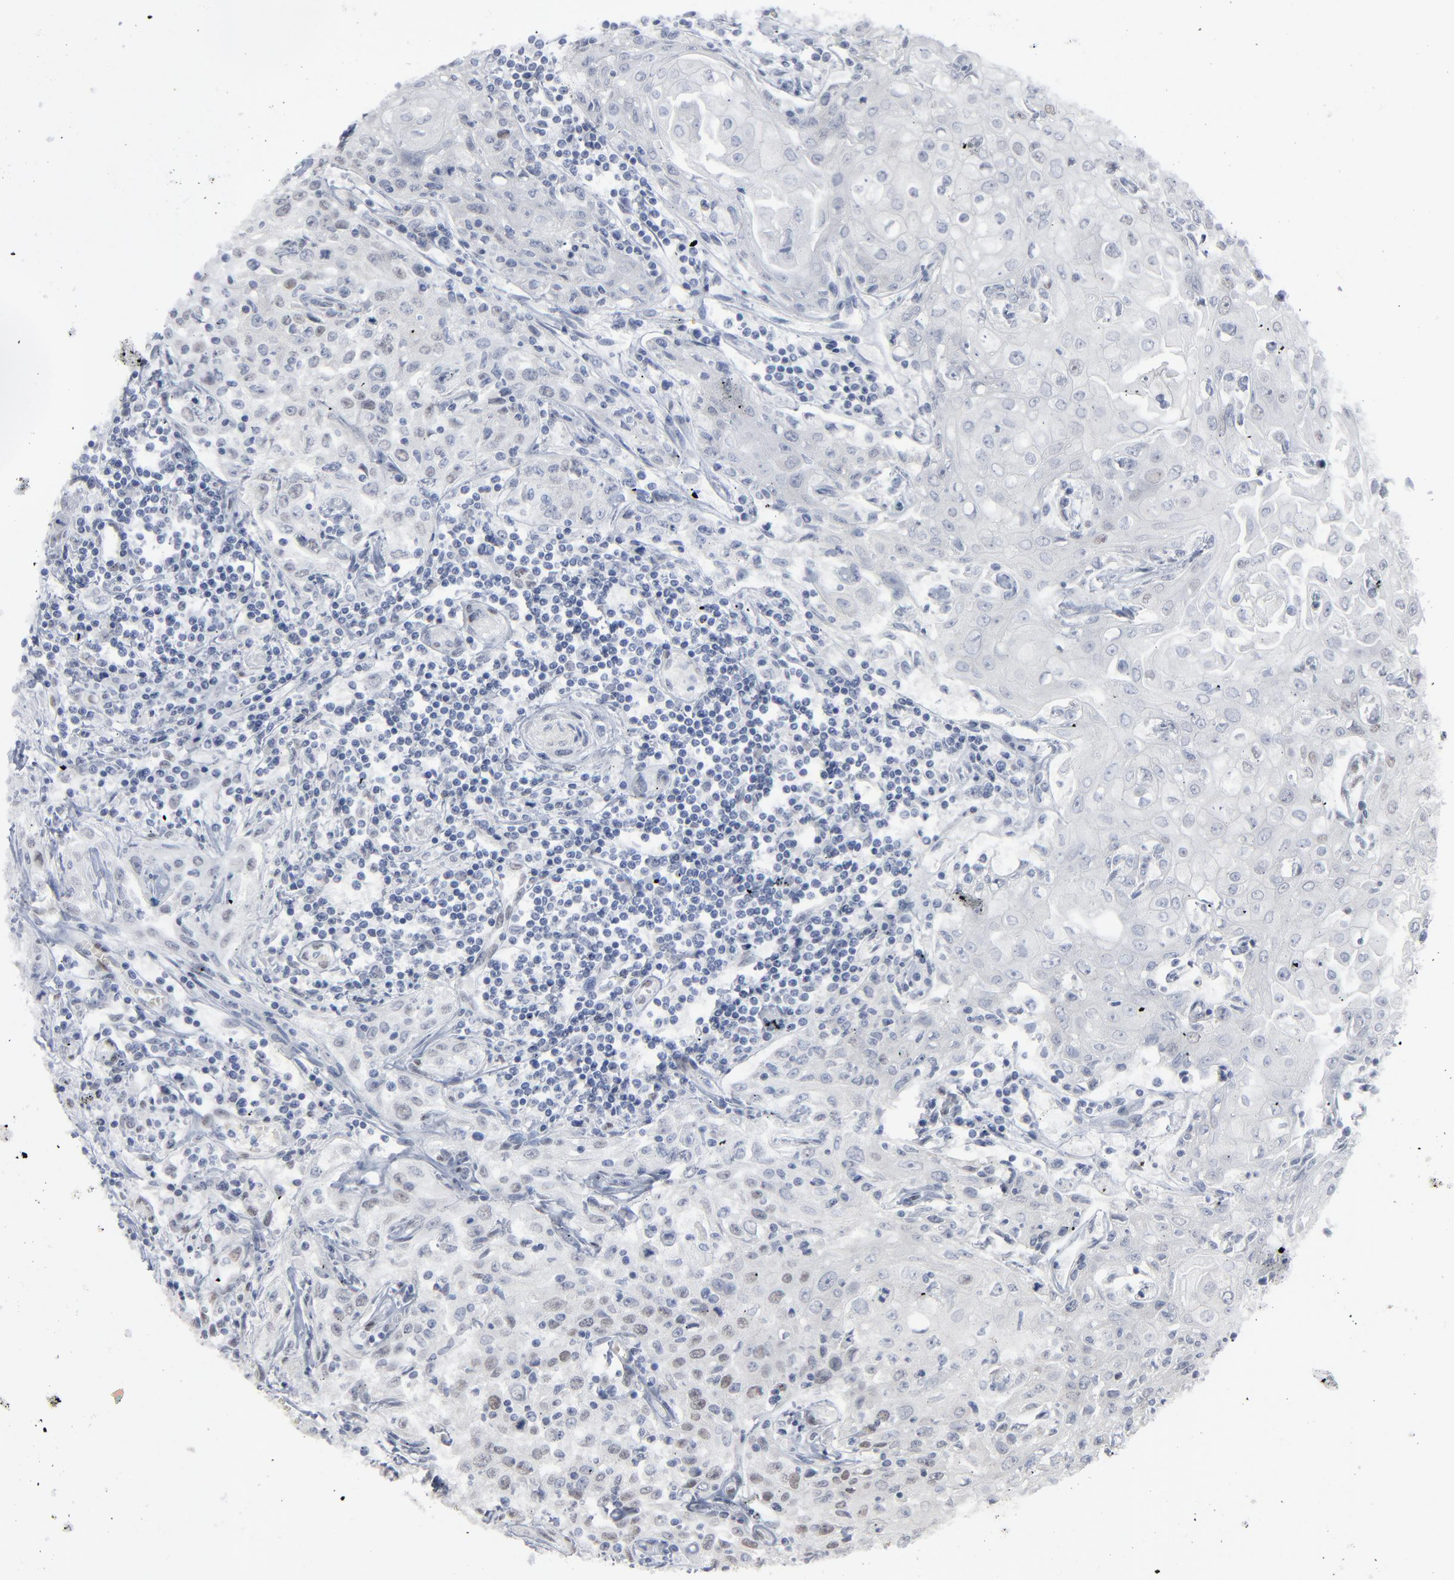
{"staining": {"intensity": "negative", "quantity": "none", "location": "none"}, "tissue": "head and neck cancer", "cell_type": "Tumor cells", "image_type": "cancer", "snomed": [{"axis": "morphology", "description": "Squamous cell carcinoma, NOS"}, {"axis": "topography", "description": "Oral tissue"}, {"axis": "topography", "description": "Head-Neck"}], "caption": "Photomicrograph shows no protein positivity in tumor cells of head and neck cancer tissue.", "gene": "ATF7", "patient": {"sex": "female", "age": 76}}